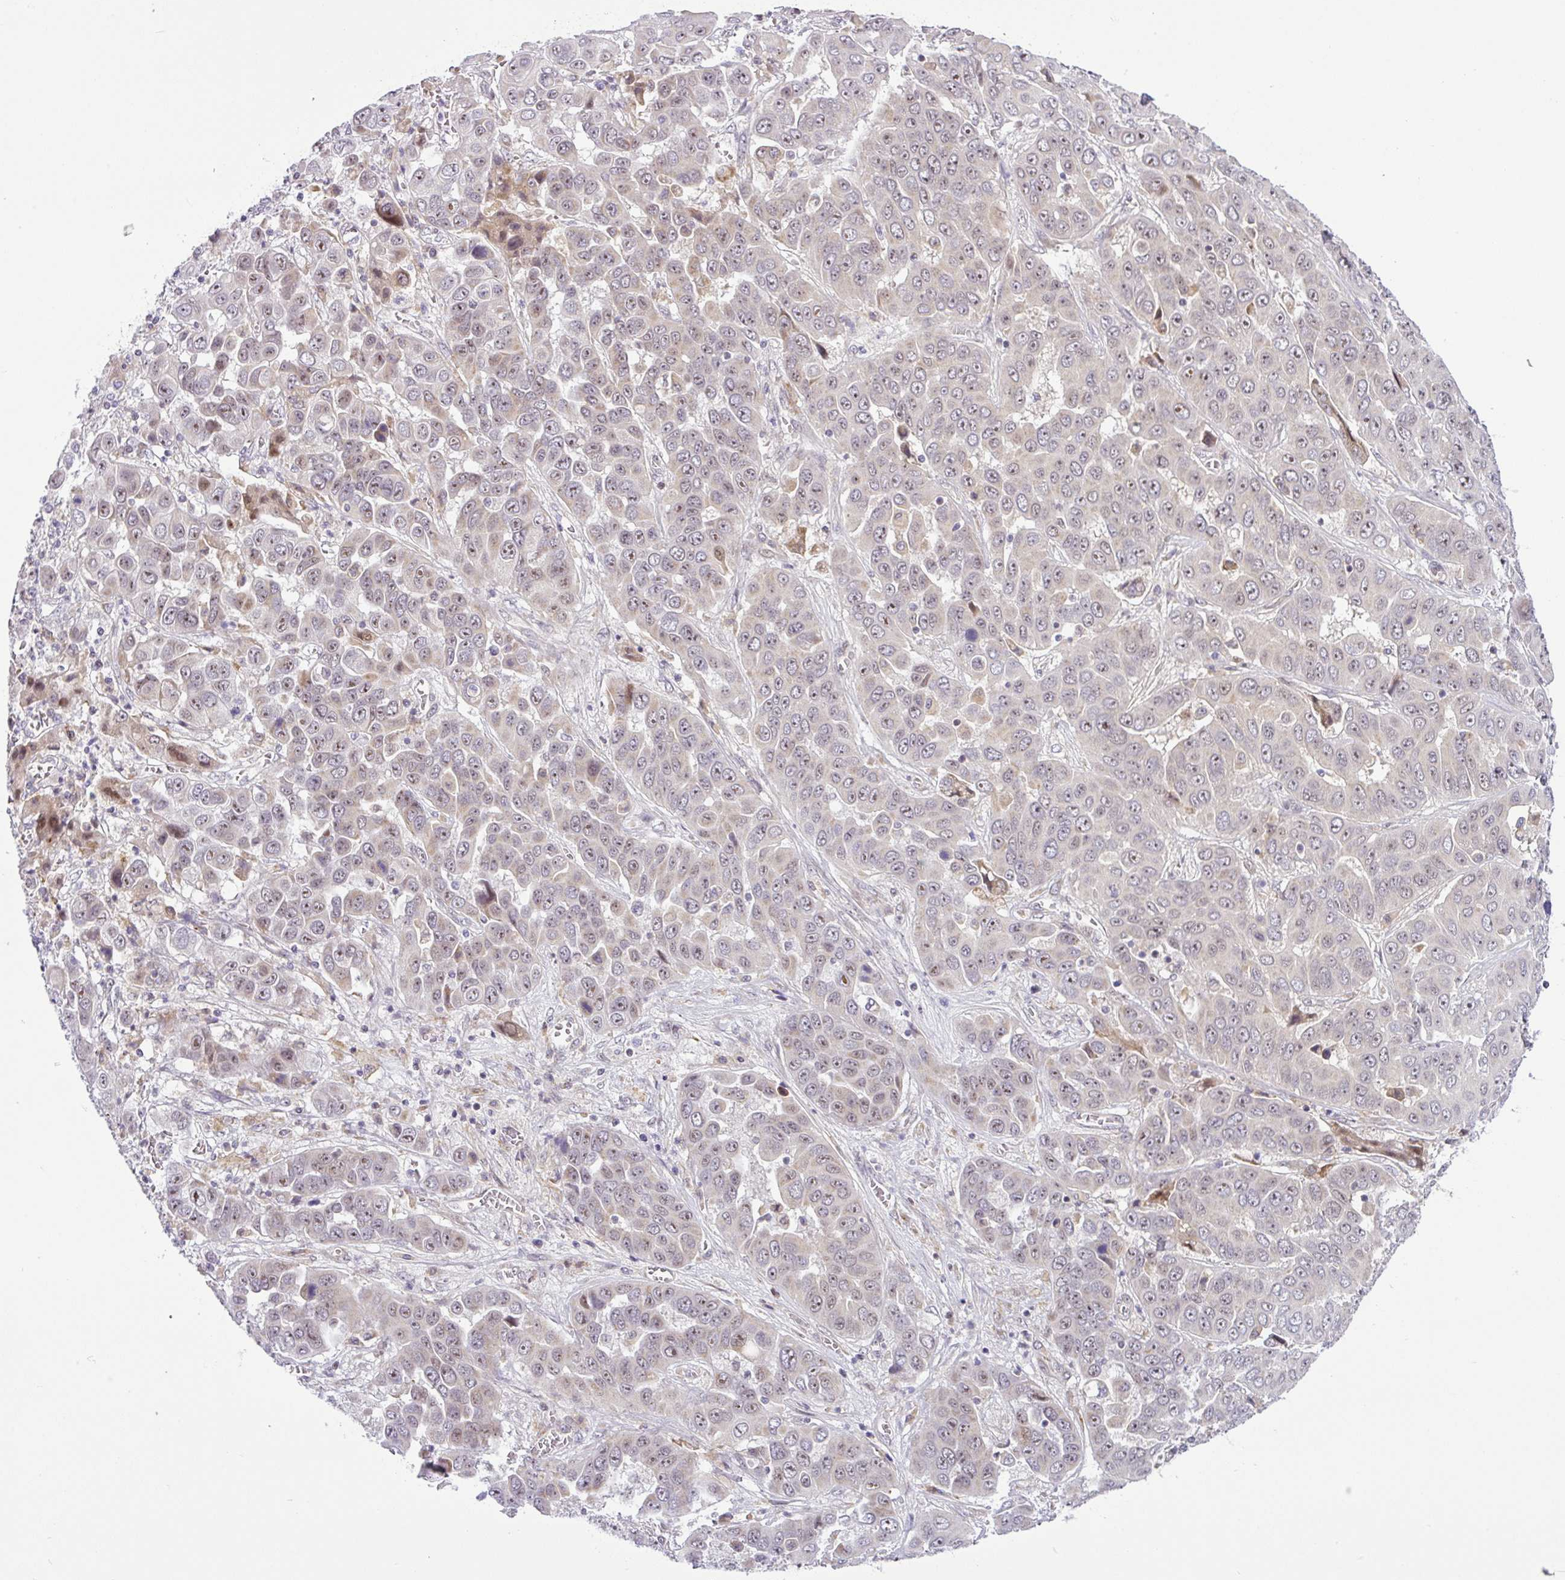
{"staining": {"intensity": "weak", "quantity": "<25%", "location": "nuclear"}, "tissue": "liver cancer", "cell_type": "Tumor cells", "image_type": "cancer", "snomed": [{"axis": "morphology", "description": "Cholangiocarcinoma"}, {"axis": "topography", "description": "Liver"}], "caption": "Tumor cells are negative for brown protein staining in liver cholangiocarcinoma.", "gene": "NDUFB2", "patient": {"sex": "female", "age": 52}}